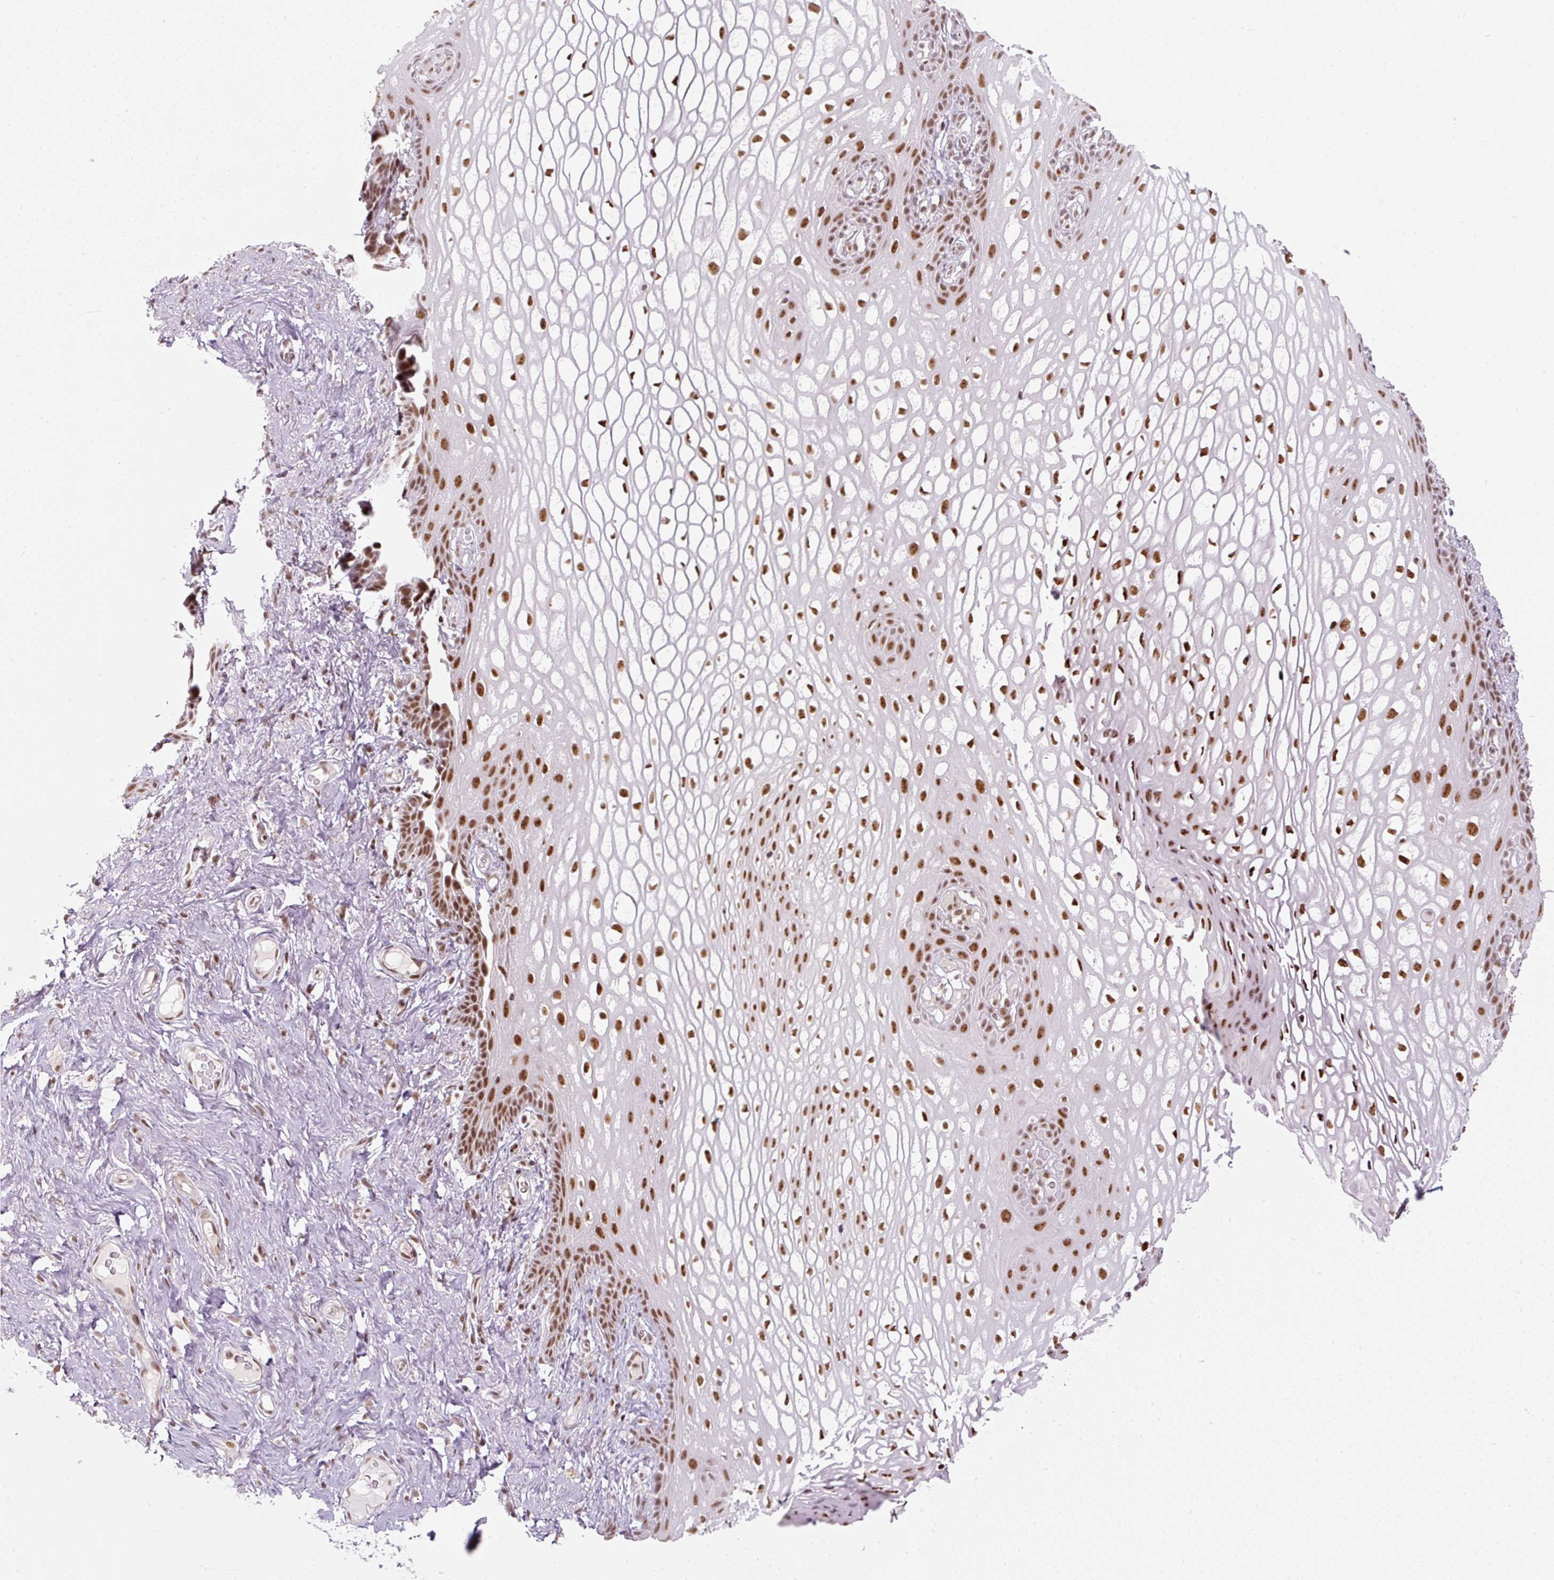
{"staining": {"intensity": "moderate", "quantity": ">75%", "location": "nuclear"}, "tissue": "vagina", "cell_type": "Squamous epithelial cells", "image_type": "normal", "snomed": [{"axis": "morphology", "description": "Normal tissue, NOS"}, {"axis": "topography", "description": "Vagina"}, {"axis": "topography", "description": "Peripheral nerve tissue"}], "caption": "Immunohistochemistry (DAB (3,3'-diaminobenzidine)) staining of normal human vagina shows moderate nuclear protein positivity in about >75% of squamous epithelial cells.", "gene": "U2AF2", "patient": {"sex": "female", "age": 71}}